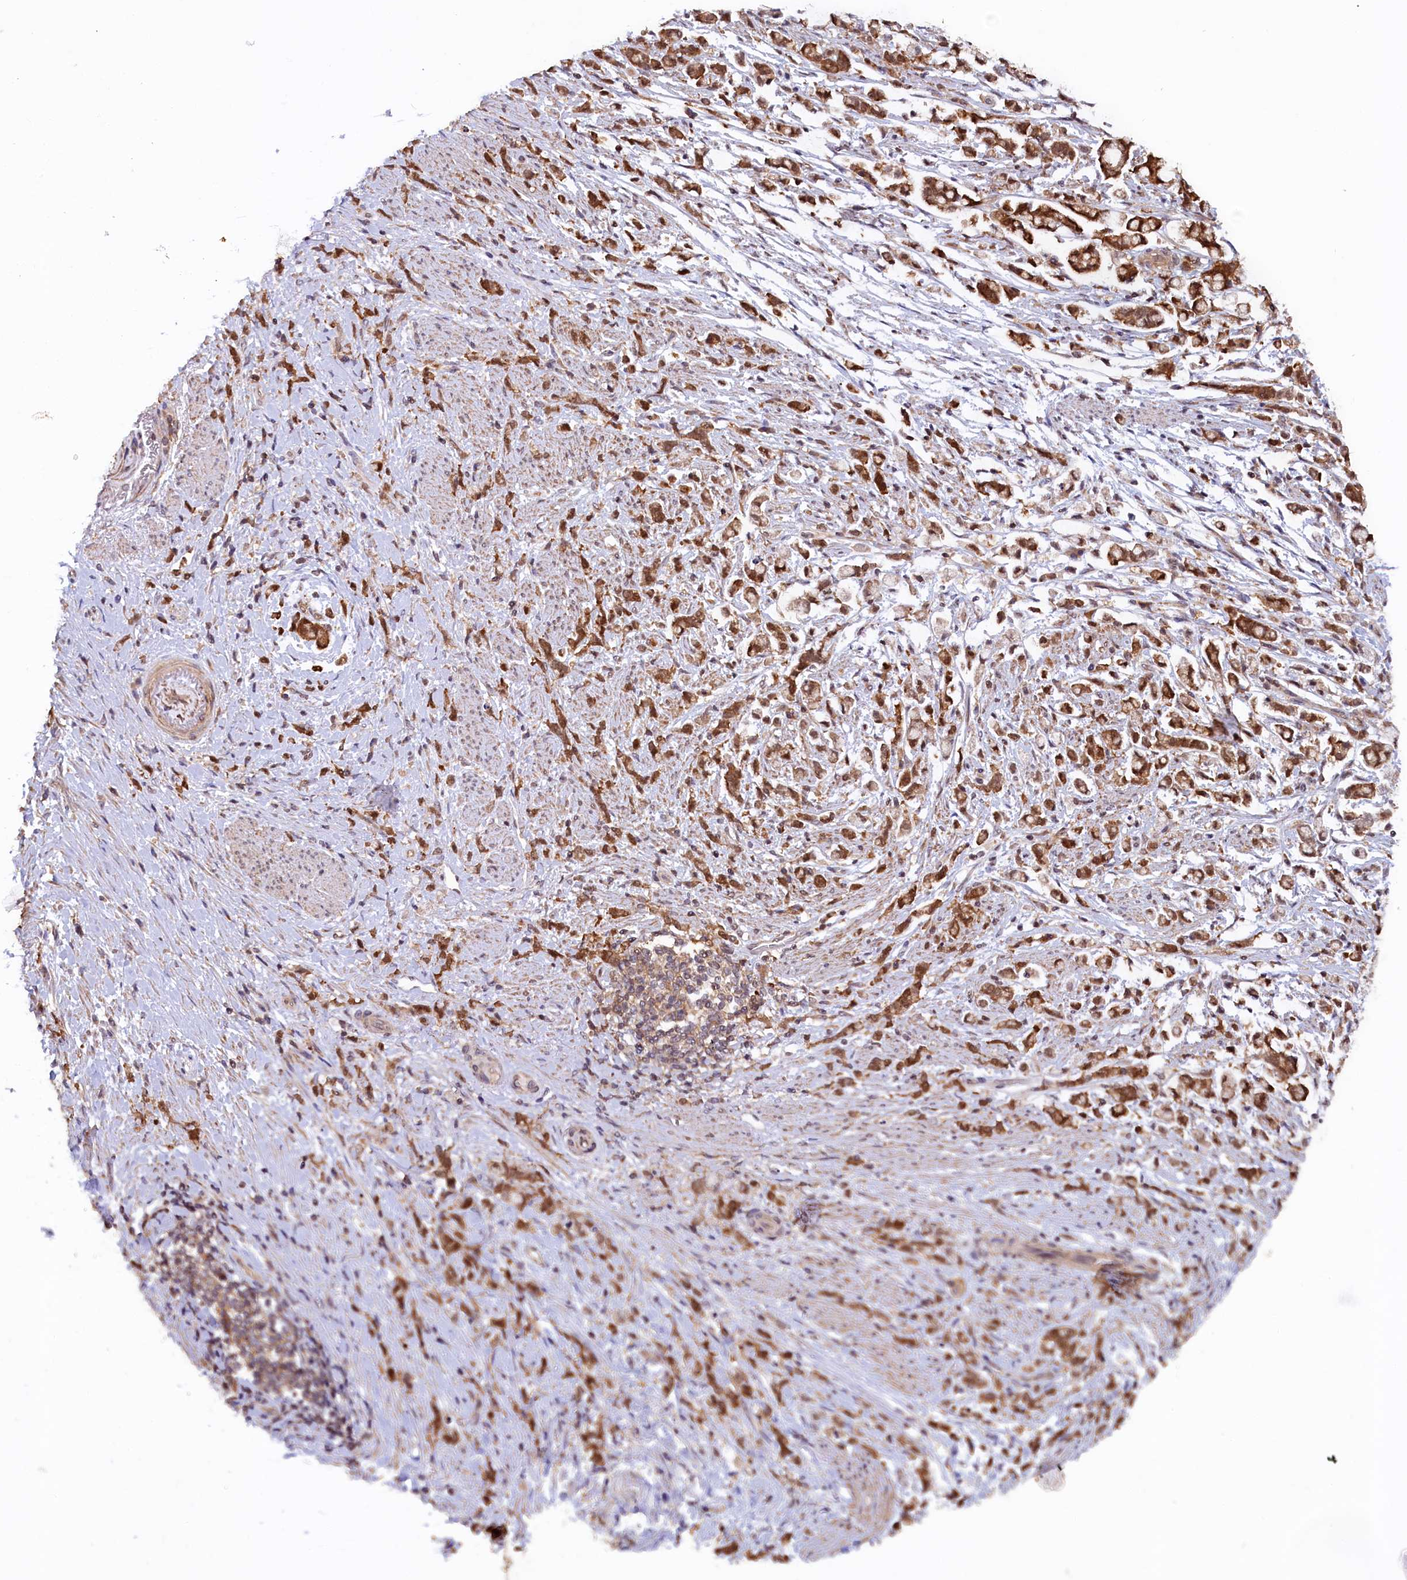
{"staining": {"intensity": "strong", "quantity": ">75%", "location": "cytoplasmic/membranous,nuclear"}, "tissue": "stomach cancer", "cell_type": "Tumor cells", "image_type": "cancer", "snomed": [{"axis": "morphology", "description": "Adenocarcinoma, NOS"}, {"axis": "topography", "description": "Stomach"}], "caption": "A micrograph showing strong cytoplasmic/membranous and nuclear expression in about >75% of tumor cells in stomach adenocarcinoma, as visualized by brown immunohistochemical staining.", "gene": "JPT2", "patient": {"sex": "female", "age": 60}}